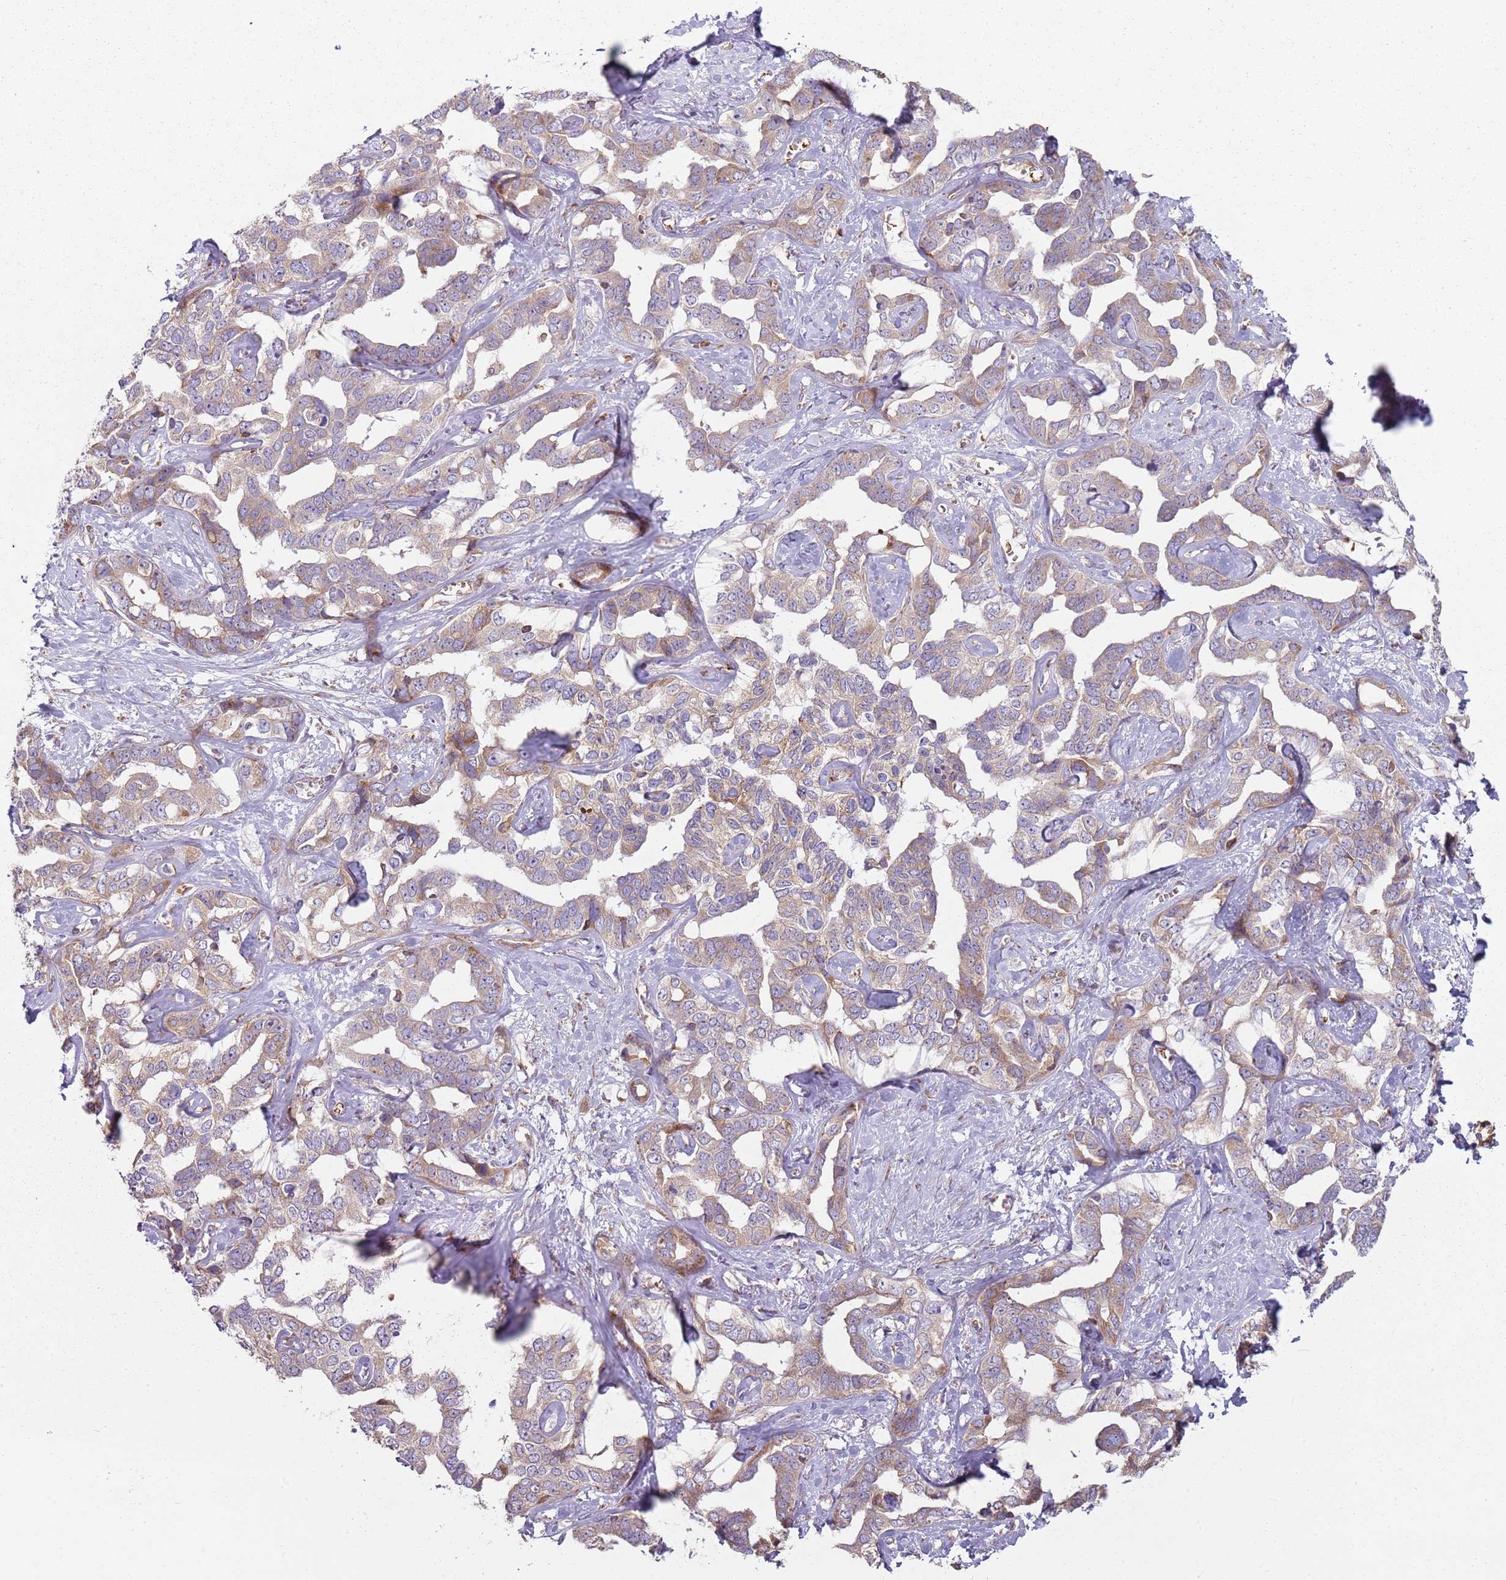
{"staining": {"intensity": "moderate", "quantity": "<25%", "location": "cytoplasmic/membranous"}, "tissue": "liver cancer", "cell_type": "Tumor cells", "image_type": "cancer", "snomed": [{"axis": "morphology", "description": "Cholangiocarcinoma"}, {"axis": "topography", "description": "Liver"}], "caption": "An IHC histopathology image of tumor tissue is shown. Protein staining in brown highlights moderate cytoplasmic/membranous positivity in liver cancer within tumor cells.", "gene": "SPATA2", "patient": {"sex": "male", "age": 59}}